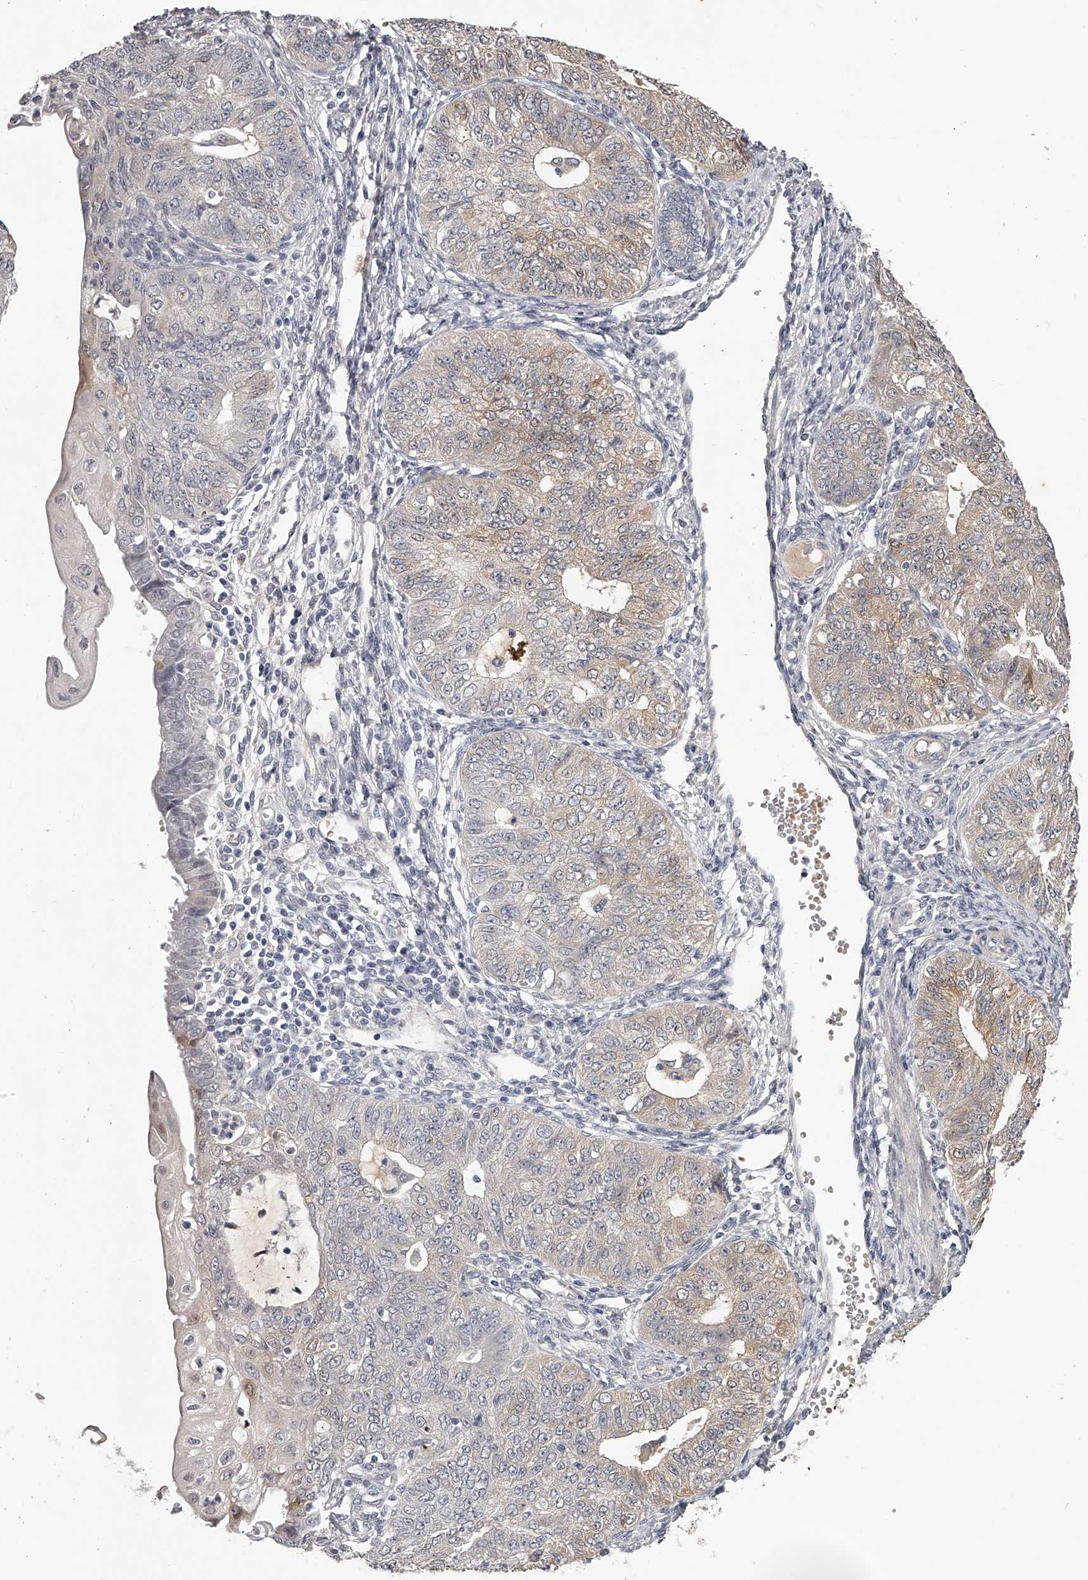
{"staining": {"intensity": "weak", "quantity": "<25%", "location": "cytoplasmic/membranous"}, "tissue": "endometrial cancer", "cell_type": "Tumor cells", "image_type": "cancer", "snomed": [{"axis": "morphology", "description": "Adenocarcinoma, NOS"}, {"axis": "topography", "description": "Endometrium"}], "caption": "Photomicrograph shows no significant protein expression in tumor cells of adenocarcinoma (endometrial).", "gene": "GGCT", "patient": {"sex": "female", "age": 32}}